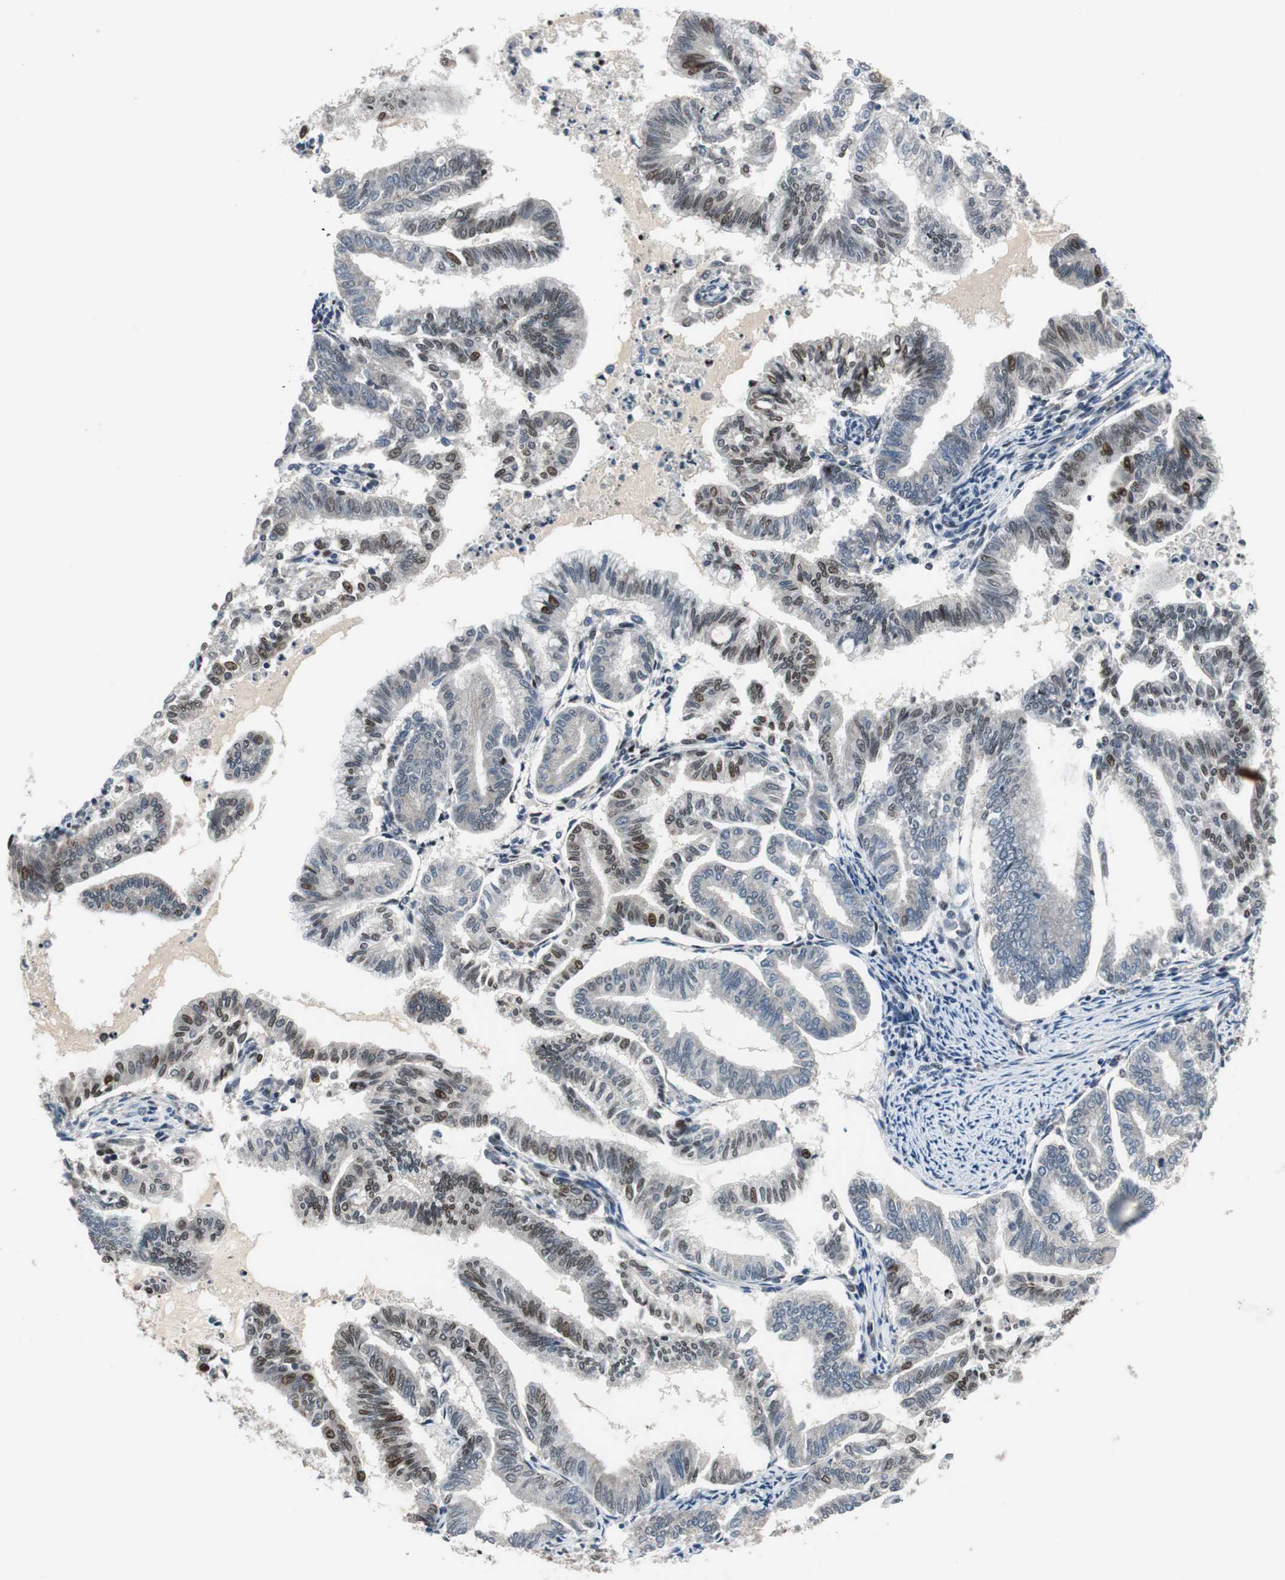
{"staining": {"intensity": "moderate", "quantity": "25%-75%", "location": "nuclear"}, "tissue": "endometrial cancer", "cell_type": "Tumor cells", "image_type": "cancer", "snomed": [{"axis": "morphology", "description": "Adenocarcinoma, NOS"}, {"axis": "topography", "description": "Endometrium"}], "caption": "Moderate nuclear expression for a protein is appreciated in approximately 25%-75% of tumor cells of adenocarcinoma (endometrial) using immunohistochemistry (IHC).", "gene": "AJUBA", "patient": {"sex": "female", "age": 79}}